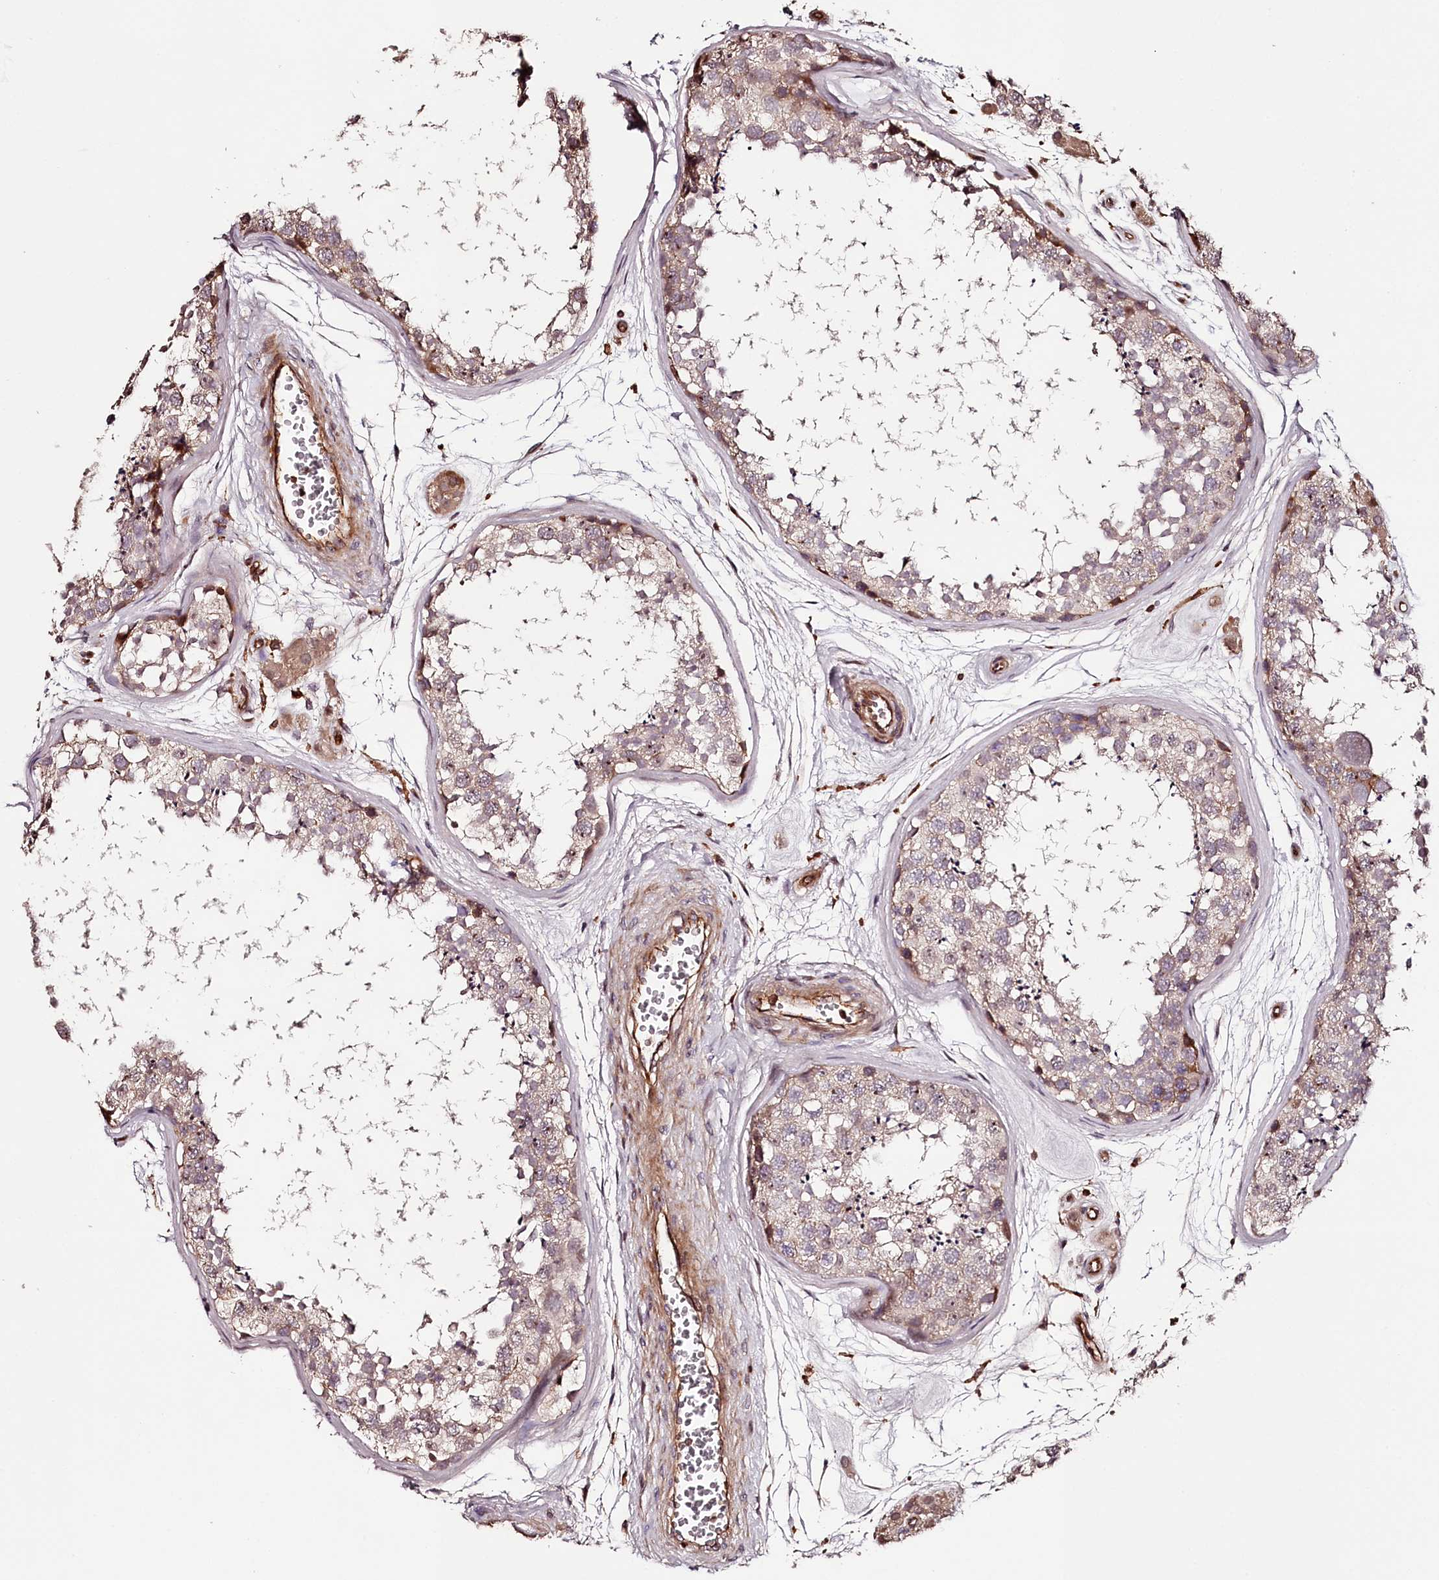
{"staining": {"intensity": "moderate", "quantity": "<25%", "location": "cytoplasmic/membranous"}, "tissue": "testis", "cell_type": "Cells in seminiferous ducts", "image_type": "normal", "snomed": [{"axis": "morphology", "description": "Normal tissue, NOS"}, {"axis": "topography", "description": "Testis"}], "caption": "A high-resolution histopathology image shows immunohistochemistry staining of benign testis, which displays moderate cytoplasmic/membranous staining in about <25% of cells in seminiferous ducts.", "gene": "KIF14", "patient": {"sex": "male", "age": 56}}